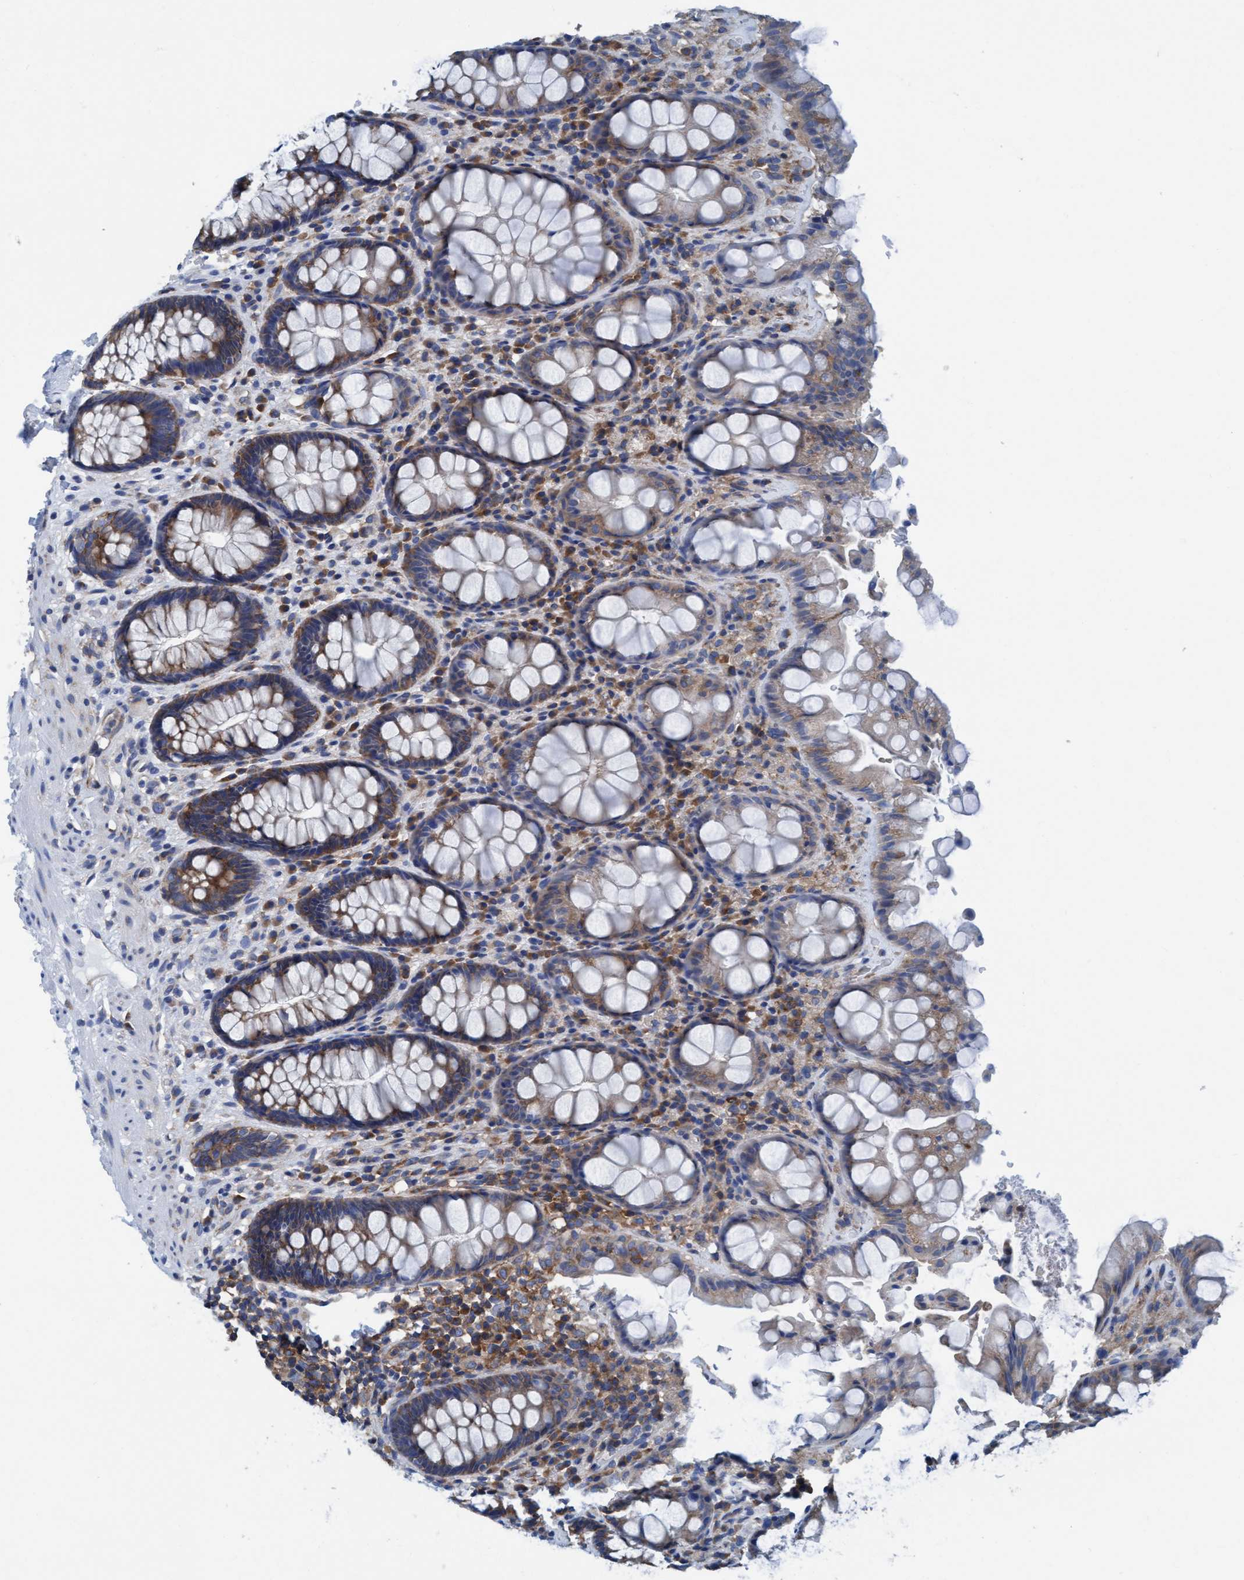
{"staining": {"intensity": "moderate", "quantity": ">75%", "location": "cytoplasmic/membranous"}, "tissue": "rectum", "cell_type": "Glandular cells", "image_type": "normal", "snomed": [{"axis": "morphology", "description": "Normal tissue, NOS"}, {"axis": "topography", "description": "Rectum"}], "caption": "Immunohistochemical staining of normal rectum reveals medium levels of moderate cytoplasmic/membranous staining in approximately >75% of glandular cells.", "gene": "NMT1", "patient": {"sex": "male", "age": 64}}